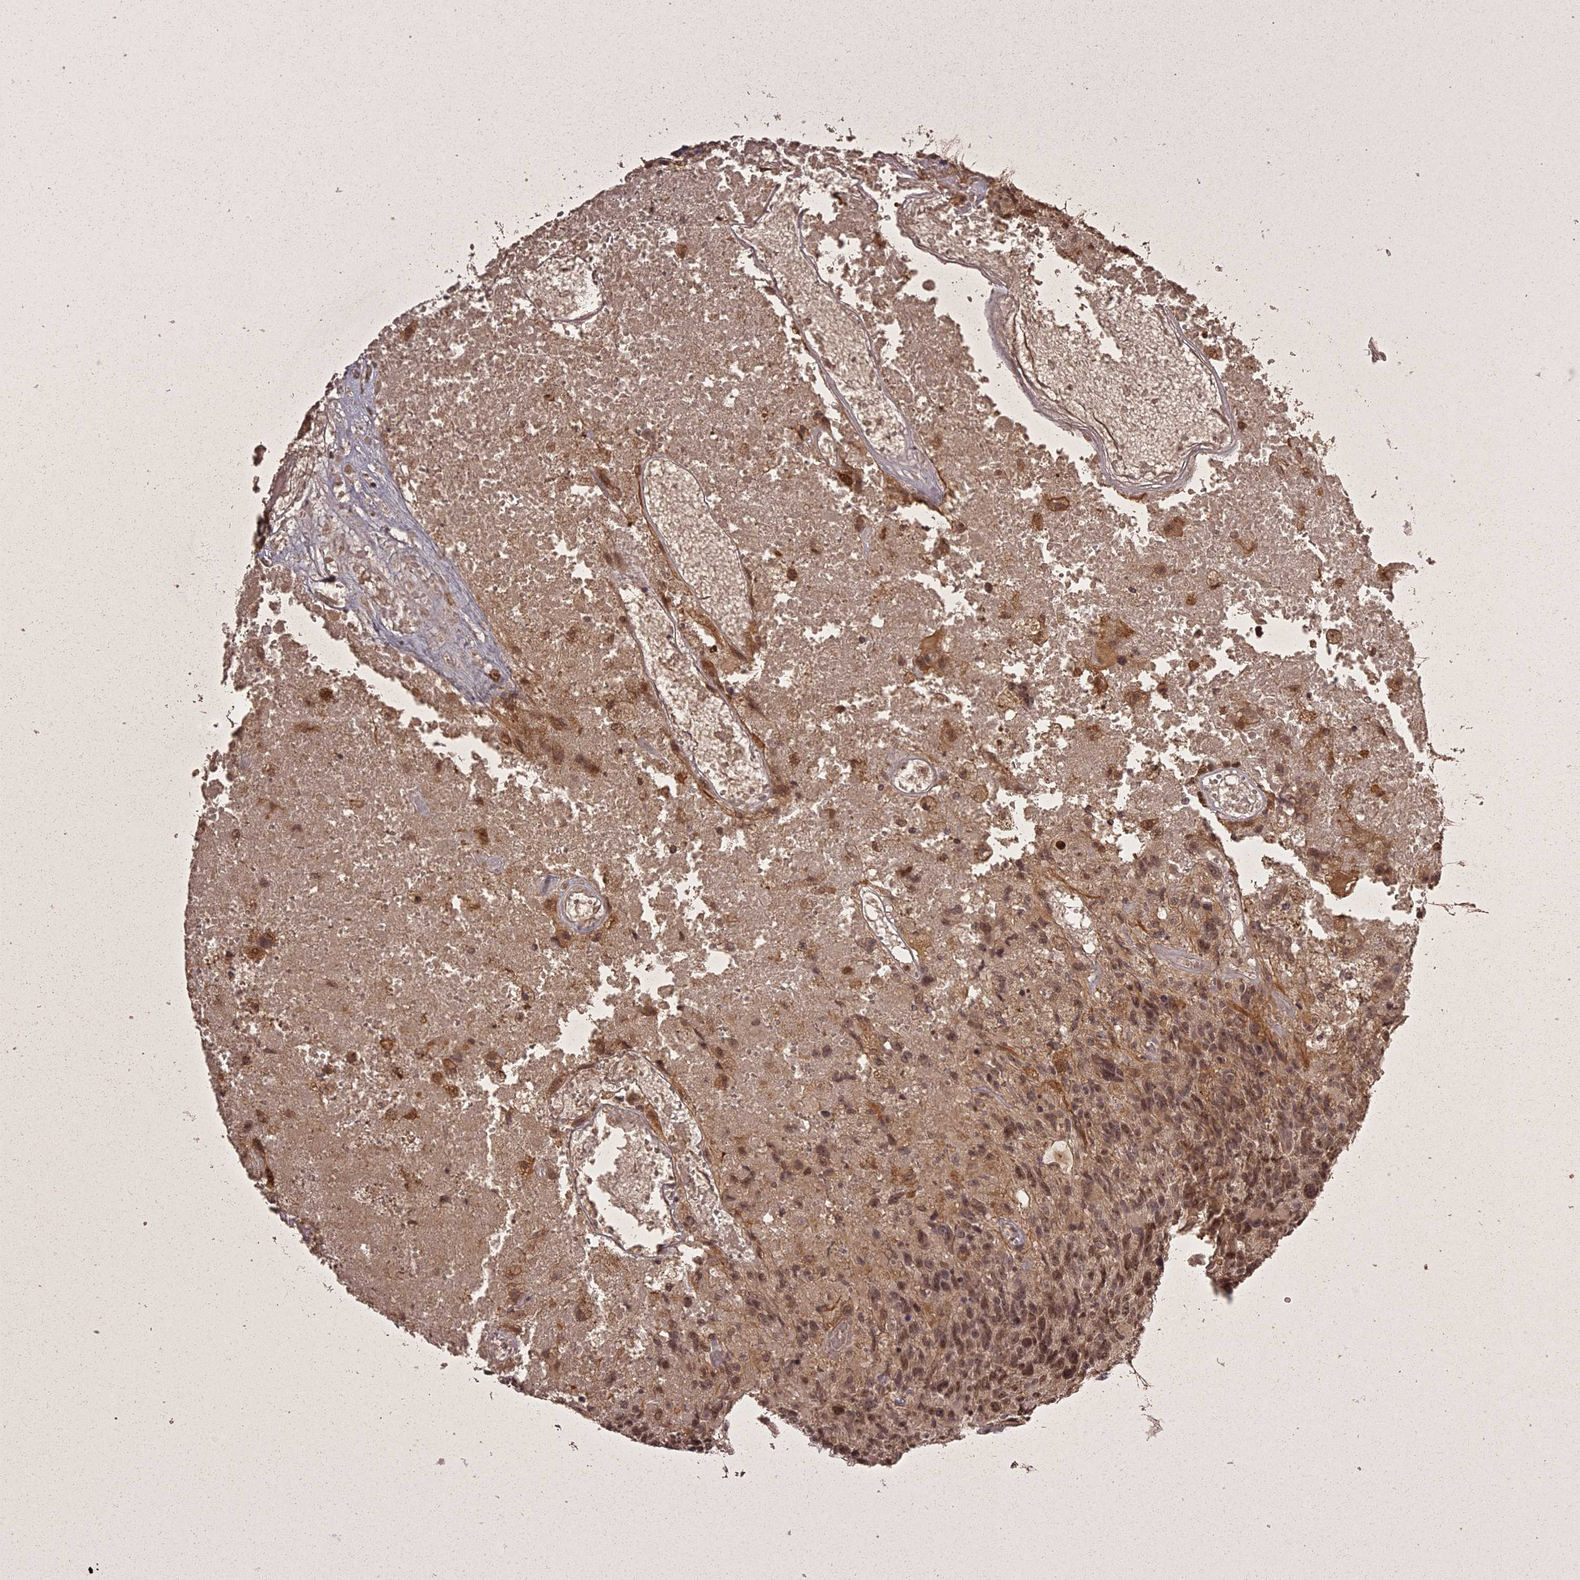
{"staining": {"intensity": "moderate", "quantity": ">75%", "location": "cytoplasmic/membranous,nuclear"}, "tissue": "glioma", "cell_type": "Tumor cells", "image_type": "cancer", "snomed": [{"axis": "morphology", "description": "Glioma, malignant, High grade"}, {"axis": "topography", "description": "Brain"}], "caption": "IHC image of neoplastic tissue: human malignant glioma (high-grade) stained using IHC demonstrates medium levels of moderate protein expression localized specifically in the cytoplasmic/membranous and nuclear of tumor cells, appearing as a cytoplasmic/membranous and nuclear brown color.", "gene": "ING5", "patient": {"sex": "male", "age": 76}}